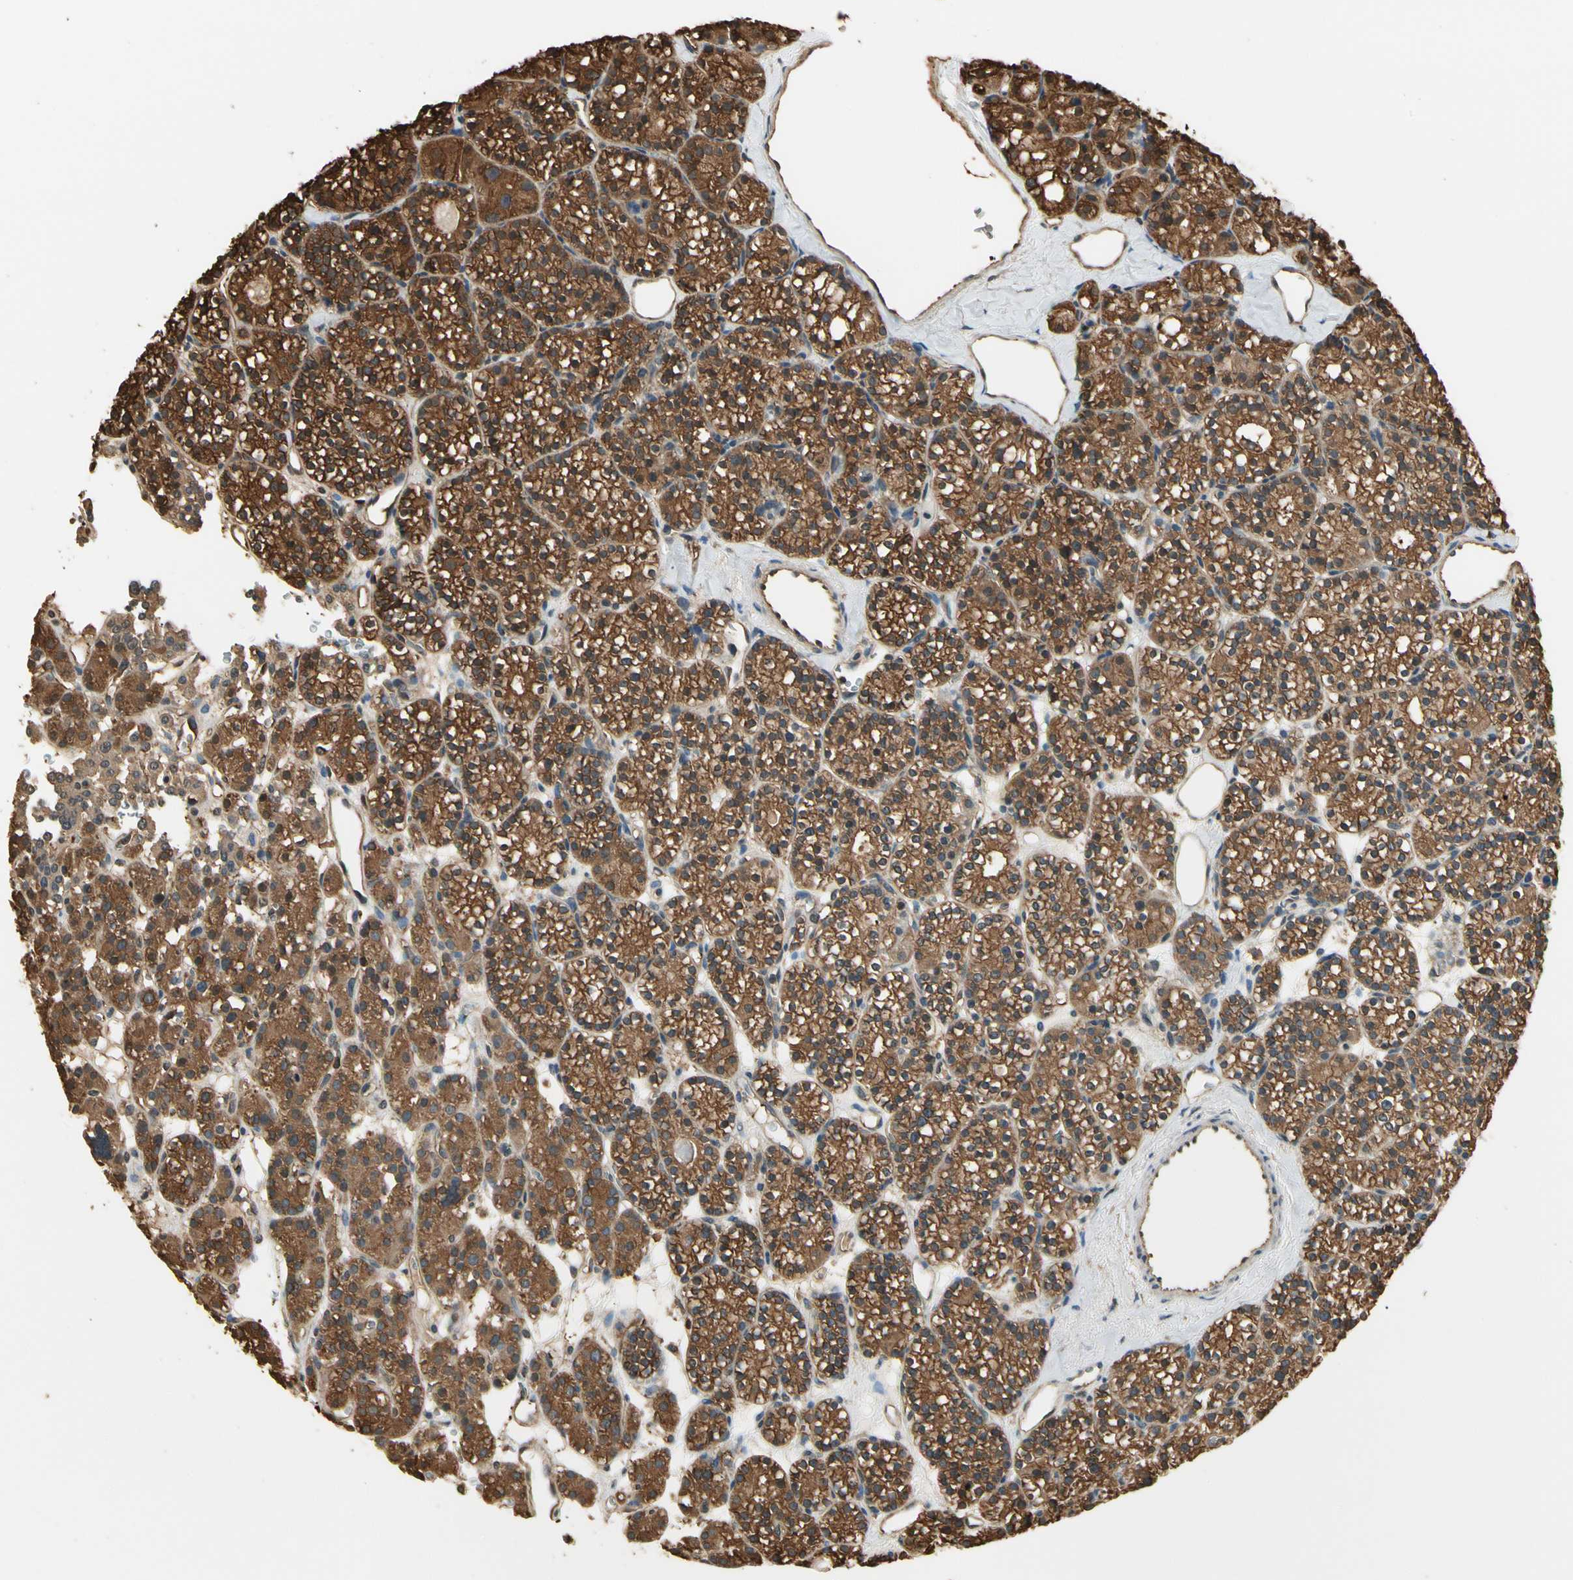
{"staining": {"intensity": "strong", "quantity": ">75%", "location": "cytoplasmic/membranous"}, "tissue": "parathyroid gland", "cell_type": "Glandular cells", "image_type": "normal", "snomed": [{"axis": "morphology", "description": "Normal tissue, NOS"}, {"axis": "topography", "description": "Parathyroid gland"}], "caption": "Approximately >75% of glandular cells in unremarkable parathyroid gland exhibit strong cytoplasmic/membranous protein positivity as visualized by brown immunohistochemical staining.", "gene": "YWHAE", "patient": {"sex": "female", "age": 64}}